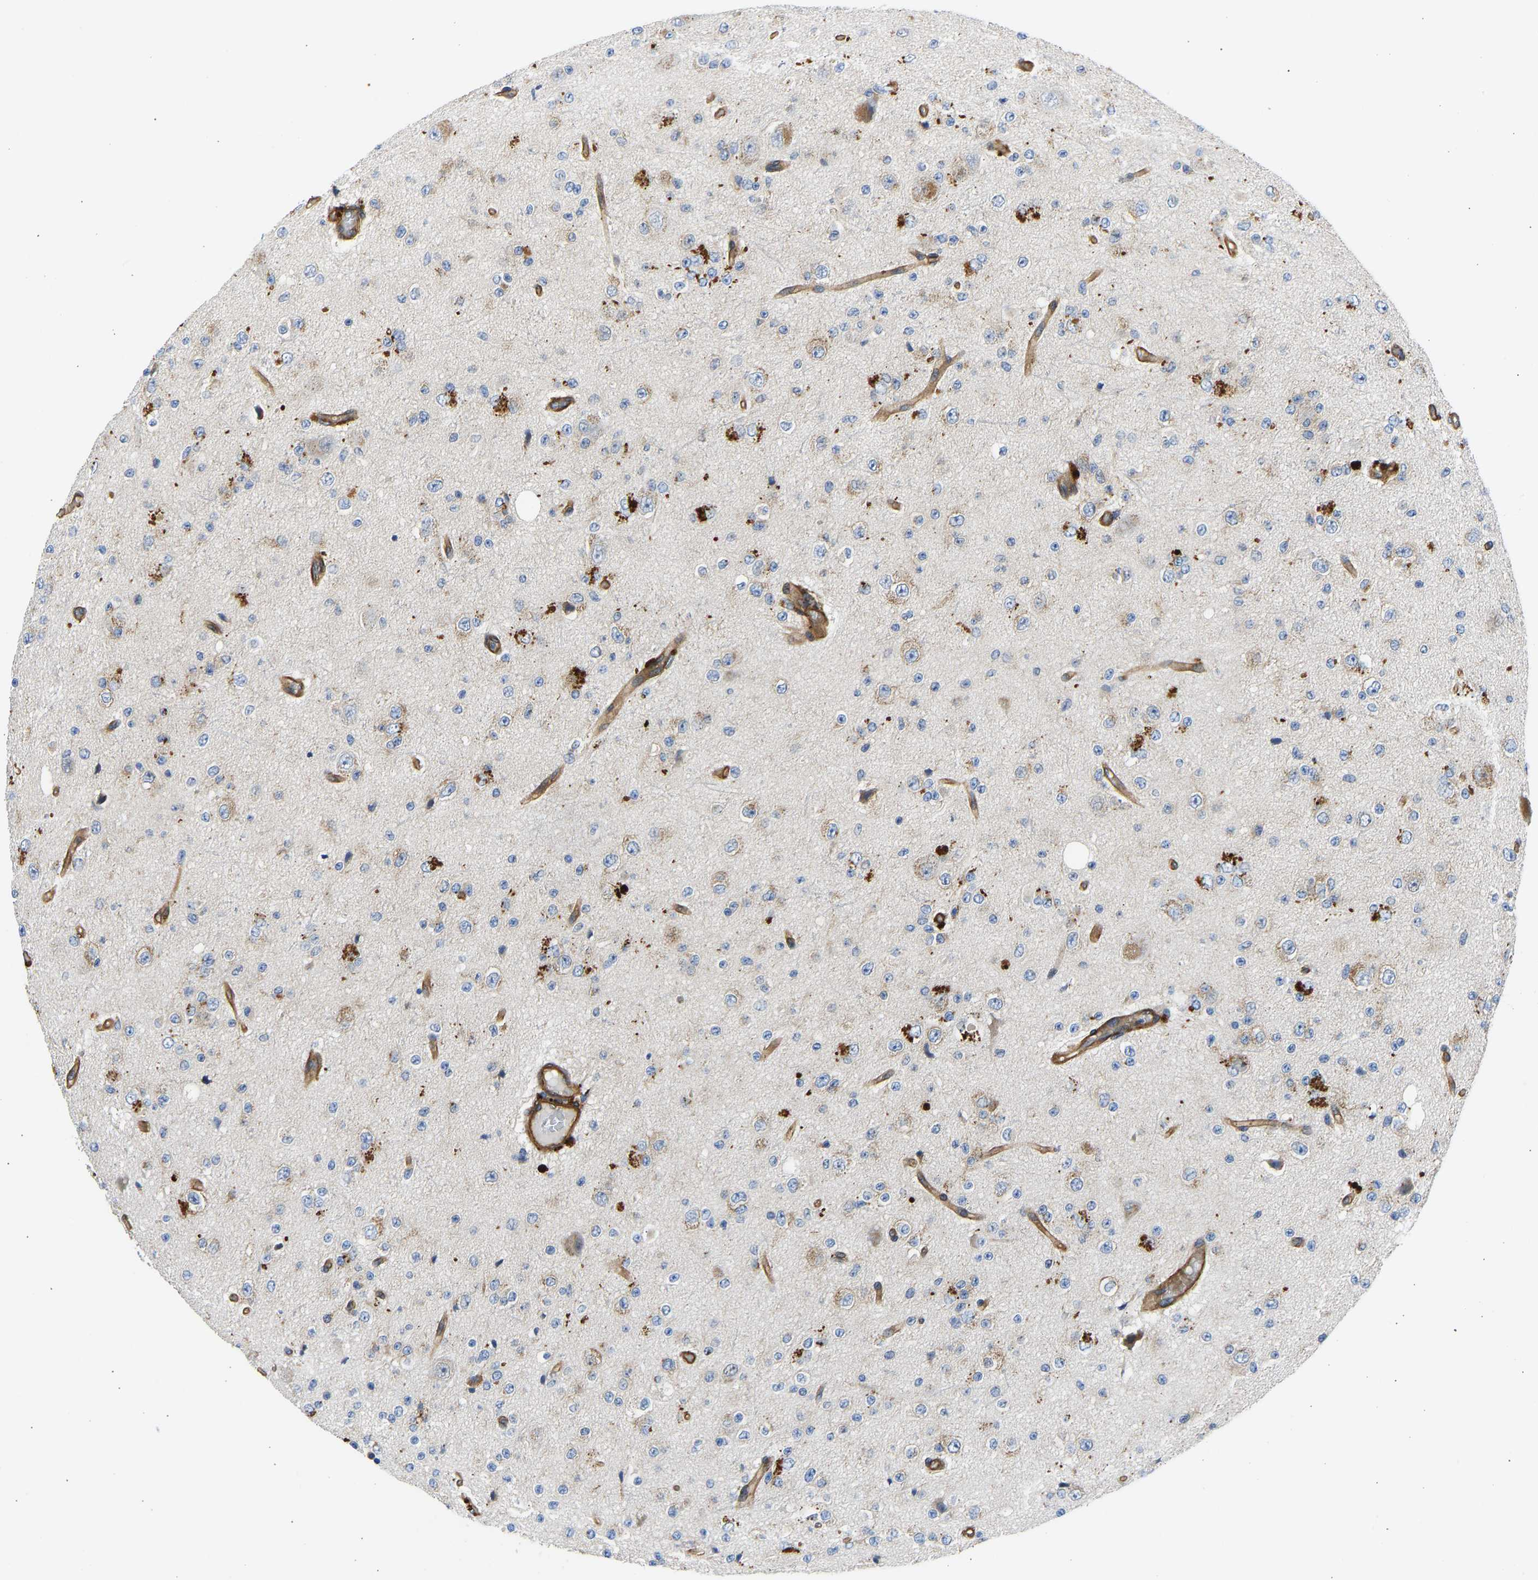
{"staining": {"intensity": "moderate", "quantity": "25%-75%", "location": "cytoplasmic/membranous"}, "tissue": "glioma", "cell_type": "Tumor cells", "image_type": "cancer", "snomed": [{"axis": "morphology", "description": "Glioma, malignant, High grade"}, {"axis": "topography", "description": "pancreas cauda"}], "caption": "Immunohistochemistry (IHC) (DAB) staining of human glioma exhibits moderate cytoplasmic/membranous protein expression in about 25%-75% of tumor cells.", "gene": "MYO1C", "patient": {"sex": "male", "age": 60}}